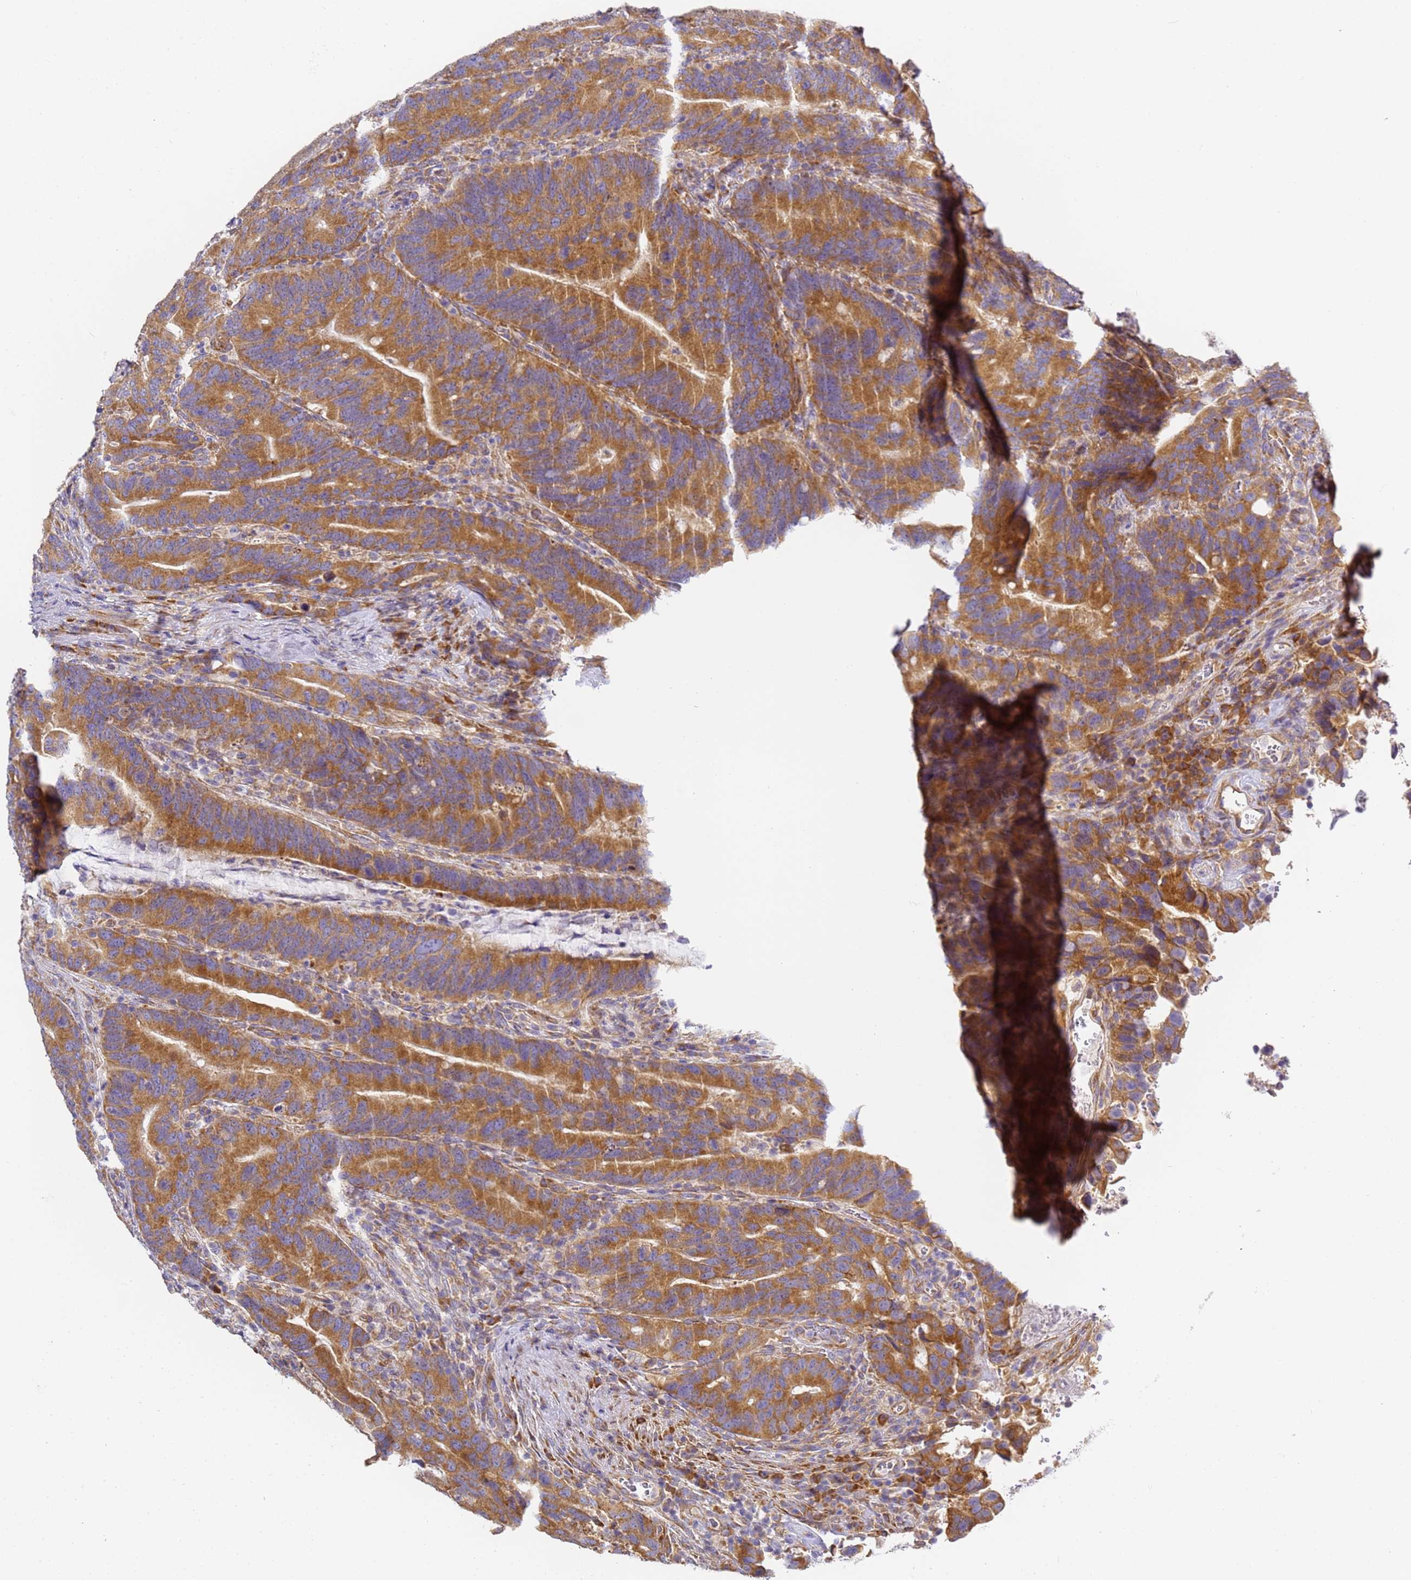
{"staining": {"intensity": "strong", "quantity": ">75%", "location": "cytoplasmic/membranous"}, "tissue": "colorectal cancer", "cell_type": "Tumor cells", "image_type": "cancer", "snomed": [{"axis": "morphology", "description": "Adenocarcinoma, NOS"}, {"axis": "topography", "description": "Colon"}], "caption": "The photomicrograph exhibits a brown stain indicating the presence of a protein in the cytoplasmic/membranous of tumor cells in colorectal cancer (adenocarcinoma). Using DAB (3,3'-diaminobenzidine) (brown) and hematoxylin (blue) stains, captured at high magnification using brightfield microscopy.", "gene": "RPL13A", "patient": {"sex": "female", "age": 66}}